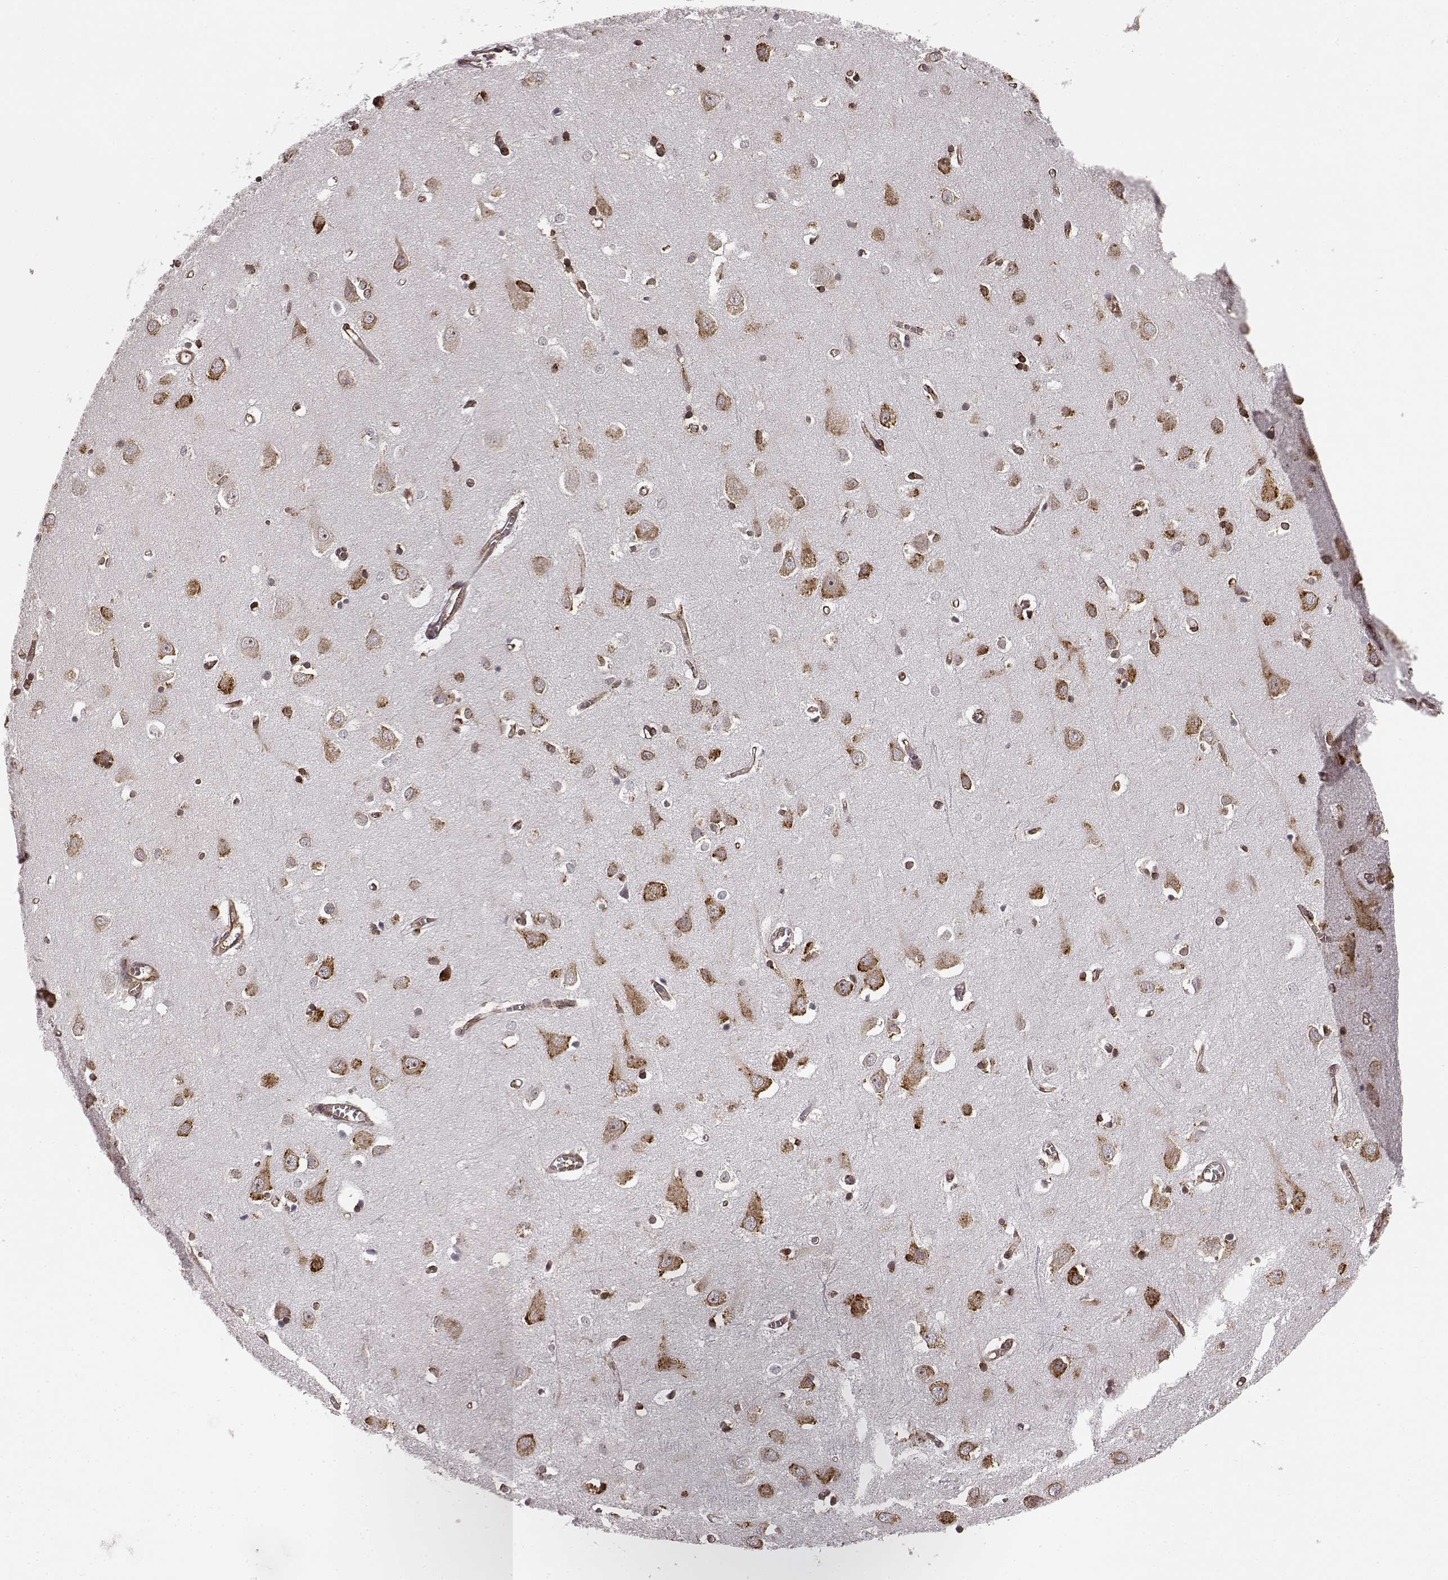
{"staining": {"intensity": "moderate", "quantity": "<25%", "location": "cytoplasmic/membranous"}, "tissue": "cerebral cortex", "cell_type": "Endothelial cells", "image_type": "normal", "snomed": [{"axis": "morphology", "description": "Normal tissue, NOS"}, {"axis": "topography", "description": "Cerebral cortex"}], "caption": "Brown immunohistochemical staining in normal cerebral cortex shows moderate cytoplasmic/membranous expression in about <25% of endothelial cells.", "gene": "TMEM14A", "patient": {"sex": "male", "age": 70}}